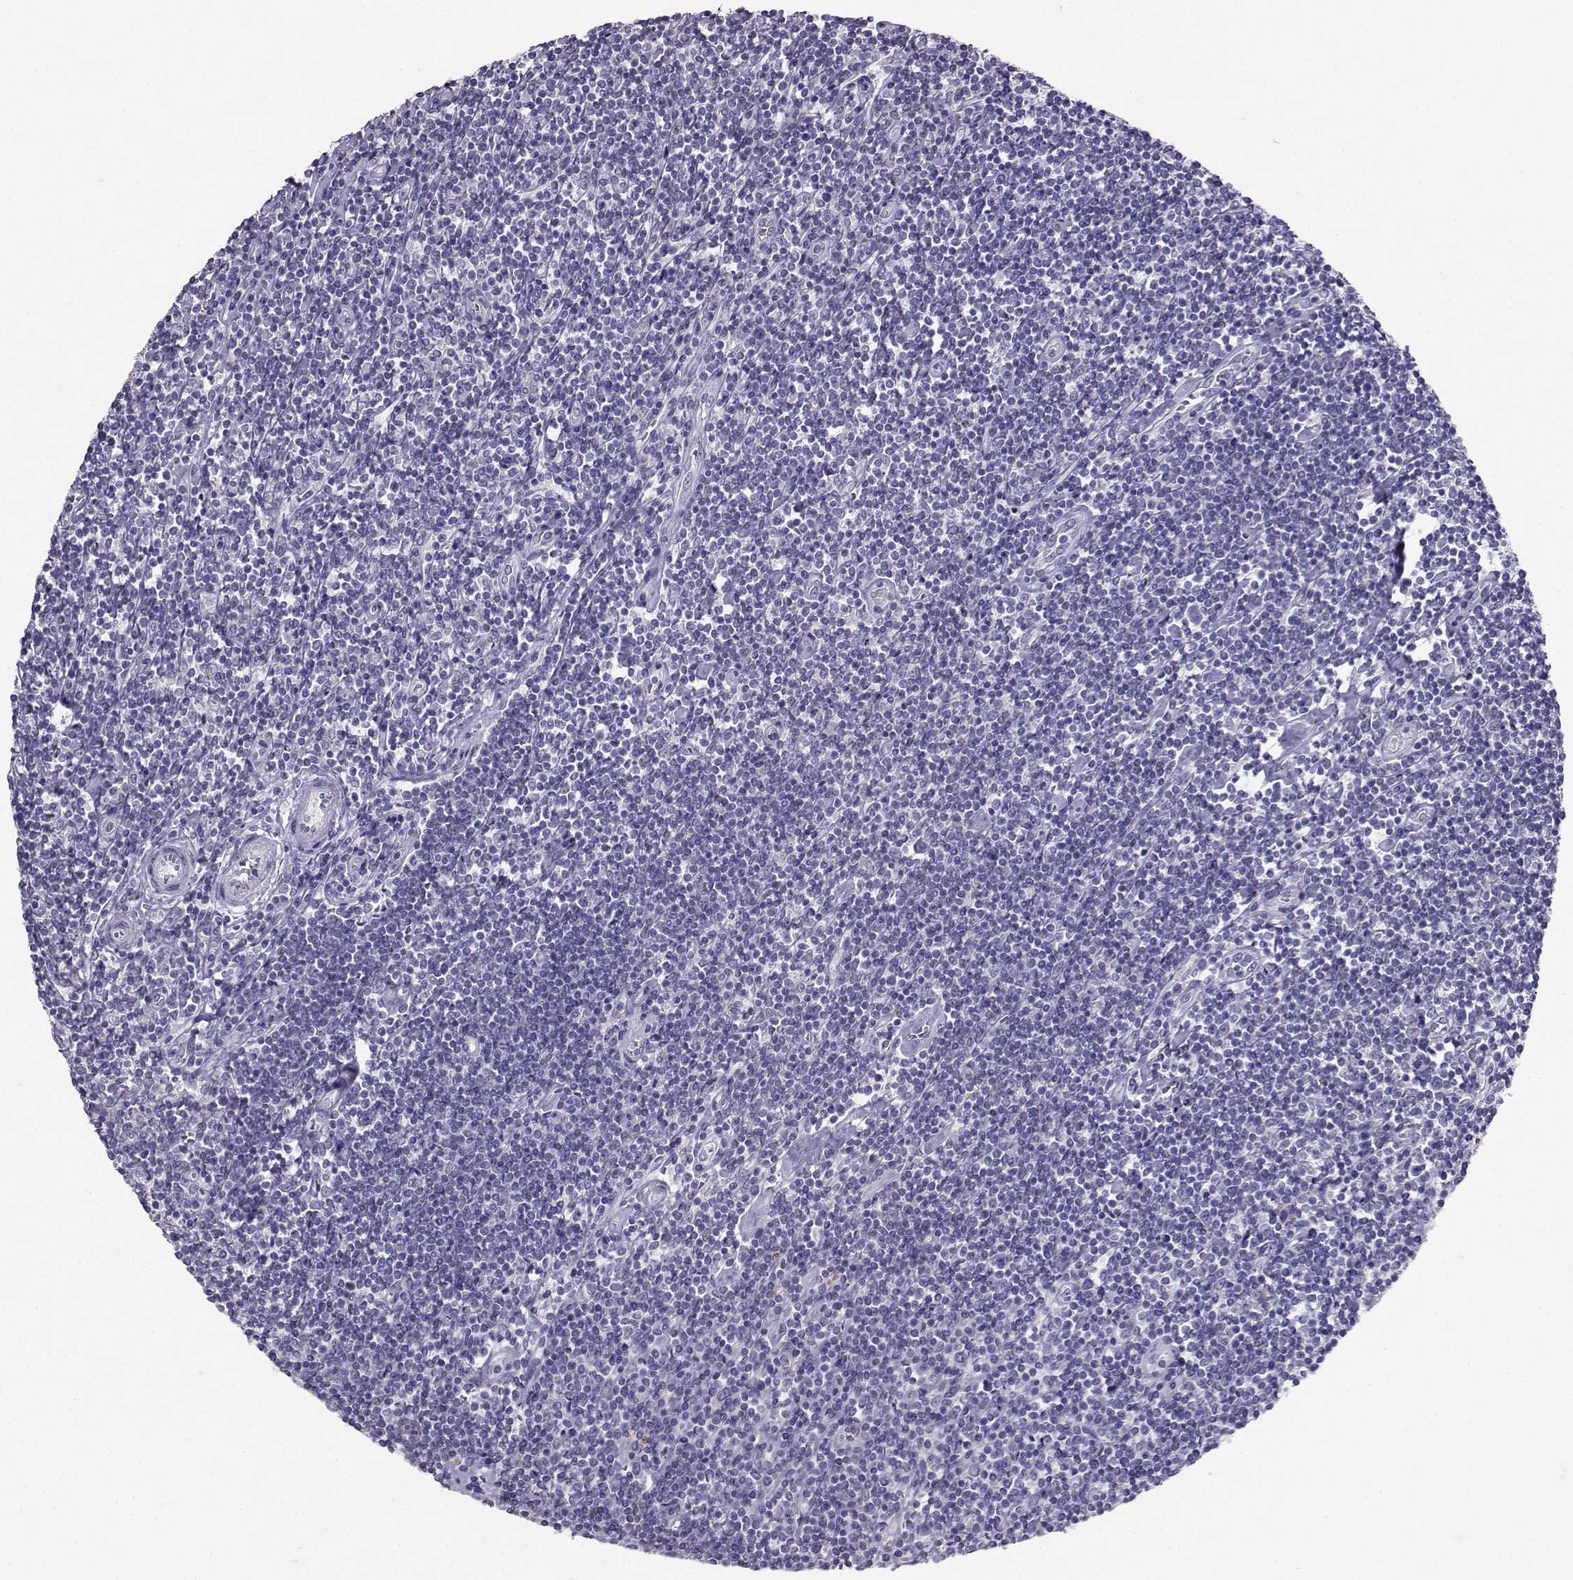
{"staining": {"intensity": "negative", "quantity": "none", "location": "none"}, "tissue": "lymphoma", "cell_type": "Tumor cells", "image_type": "cancer", "snomed": [{"axis": "morphology", "description": "Hodgkin's disease, NOS"}, {"axis": "topography", "description": "Lymph node"}], "caption": "Immunohistochemistry of human lymphoma demonstrates no staining in tumor cells.", "gene": "CARTPT", "patient": {"sex": "male", "age": 40}}